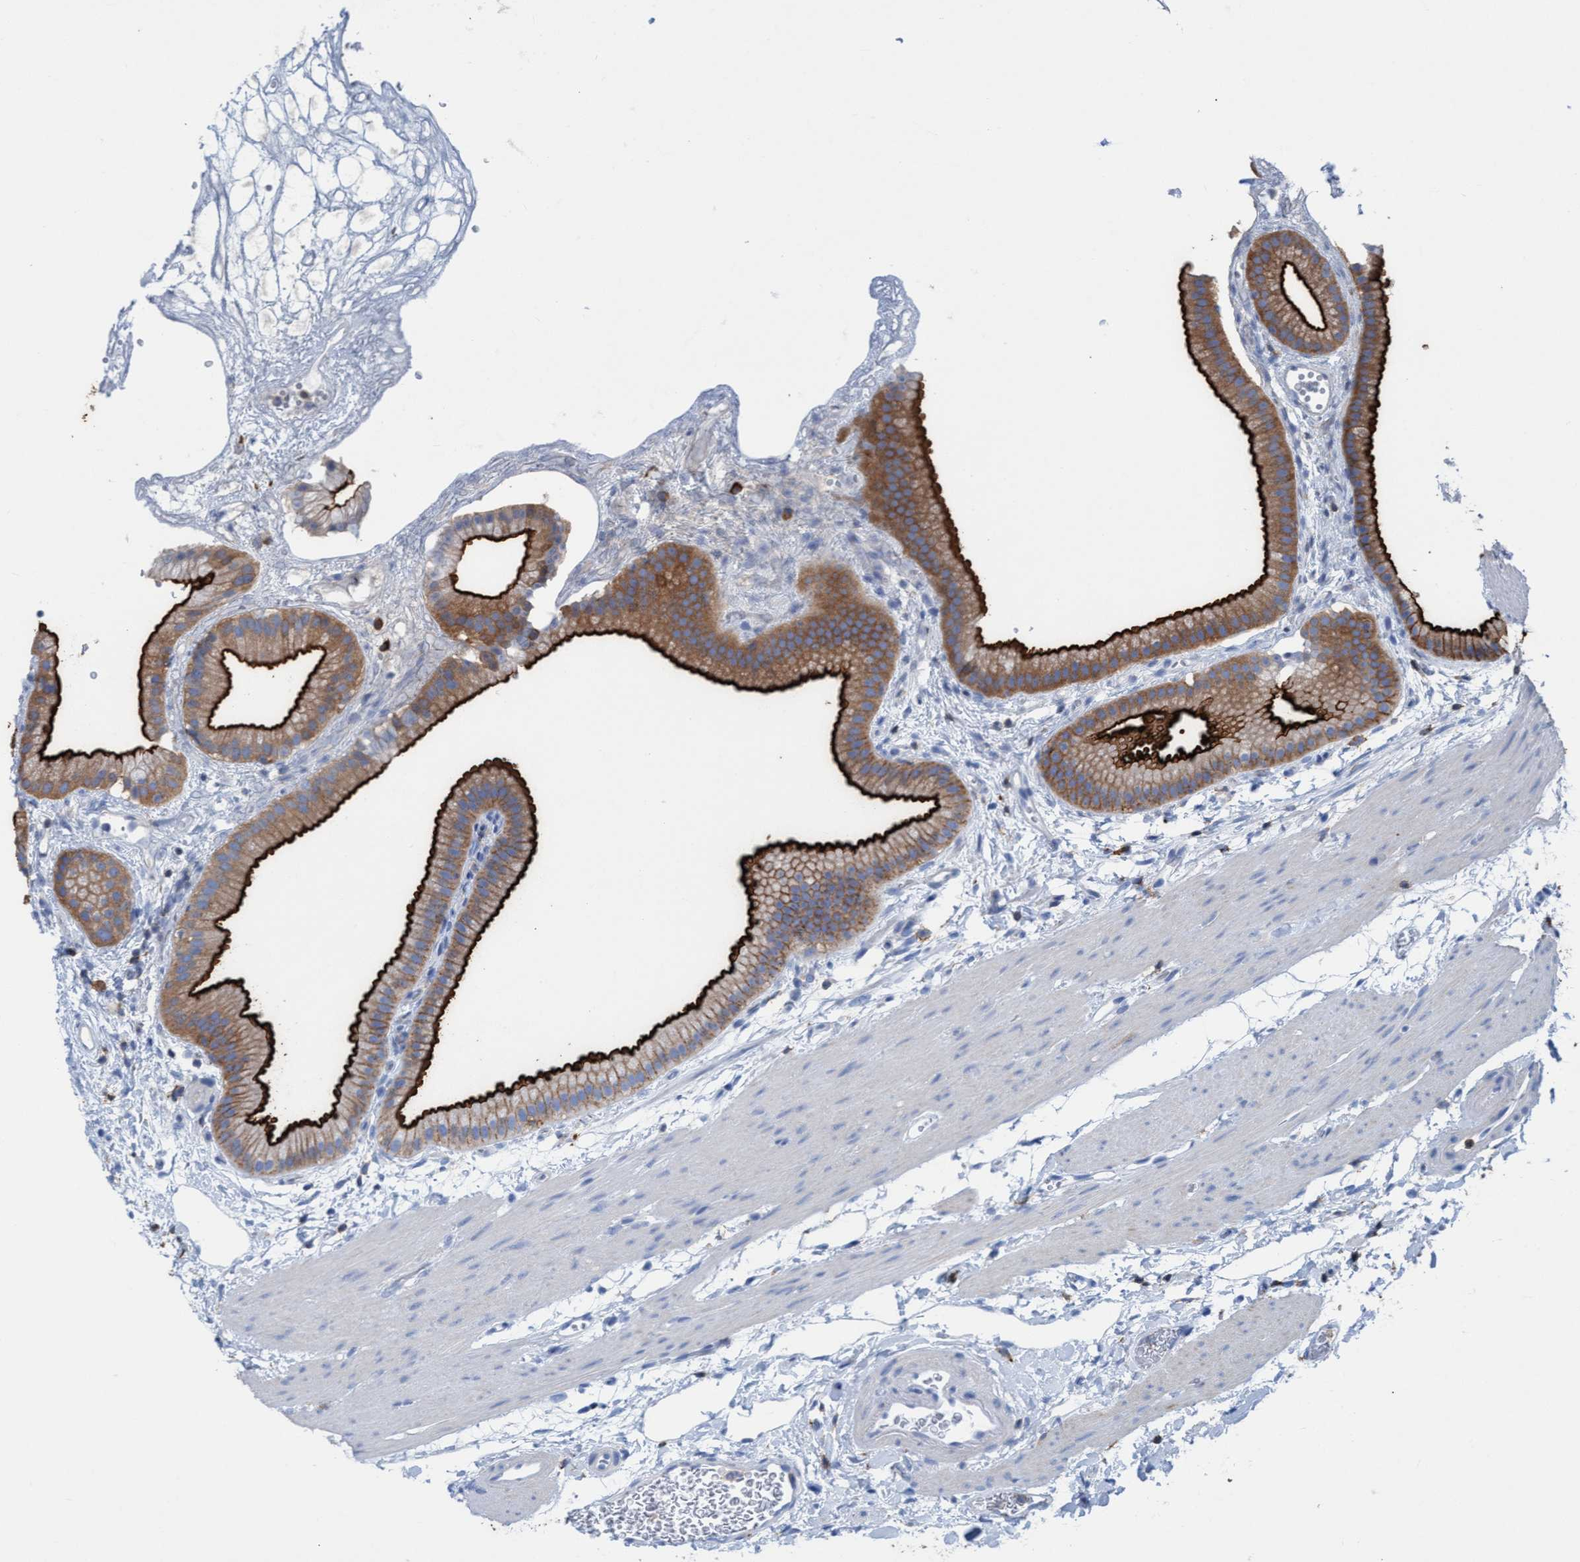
{"staining": {"intensity": "strong", "quantity": "25%-75%", "location": "cytoplasmic/membranous"}, "tissue": "gallbladder", "cell_type": "Glandular cells", "image_type": "normal", "snomed": [{"axis": "morphology", "description": "Normal tissue, NOS"}, {"axis": "topography", "description": "Gallbladder"}], "caption": "Protein expression analysis of unremarkable gallbladder reveals strong cytoplasmic/membranous positivity in about 25%-75% of glandular cells. (DAB (3,3'-diaminobenzidine) = brown stain, brightfield microscopy at high magnification).", "gene": "EZR", "patient": {"sex": "female", "age": 64}}